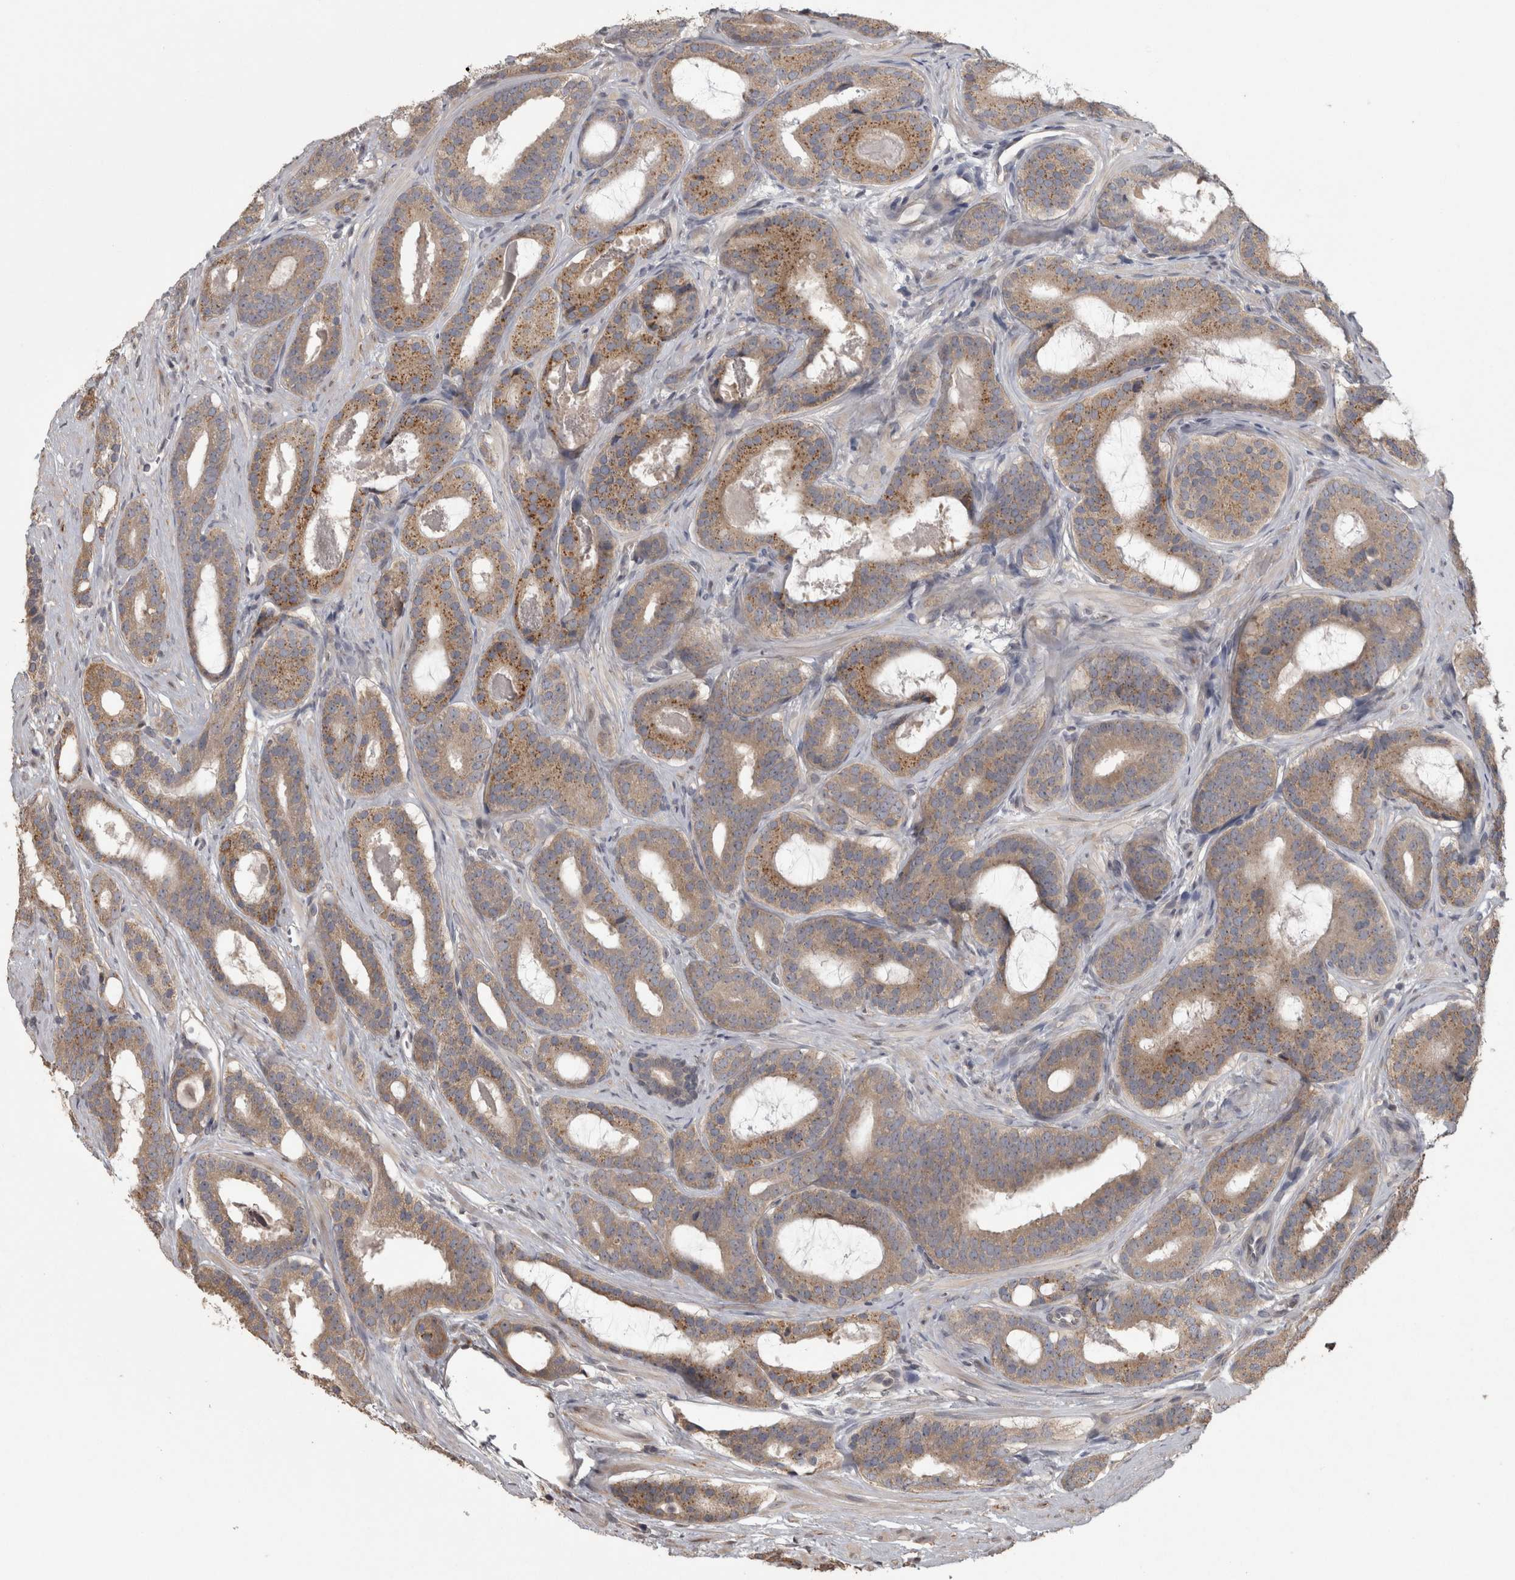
{"staining": {"intensity": "weak", "quantity": ">75%", "location": "cytoplasmic/membranous"}, "tissue": "prostate cancer", "cell_type": "Tumor cells", "image_type": "cancer", "snomed": [{"axis": "morphology", "description": "Adenocarcinoma, High grade"}, {"axis": "topography", "description": "Prostate"}], "caption": "High-power microscopy captured an immunohistochemistry photomicrograph of prostate cancer, revealing weak cytoplasmic/membranous expression in approximately >75% of tumor cells.", "gene": "RAB29", "patient": {"sex": "male", "age": 60}}